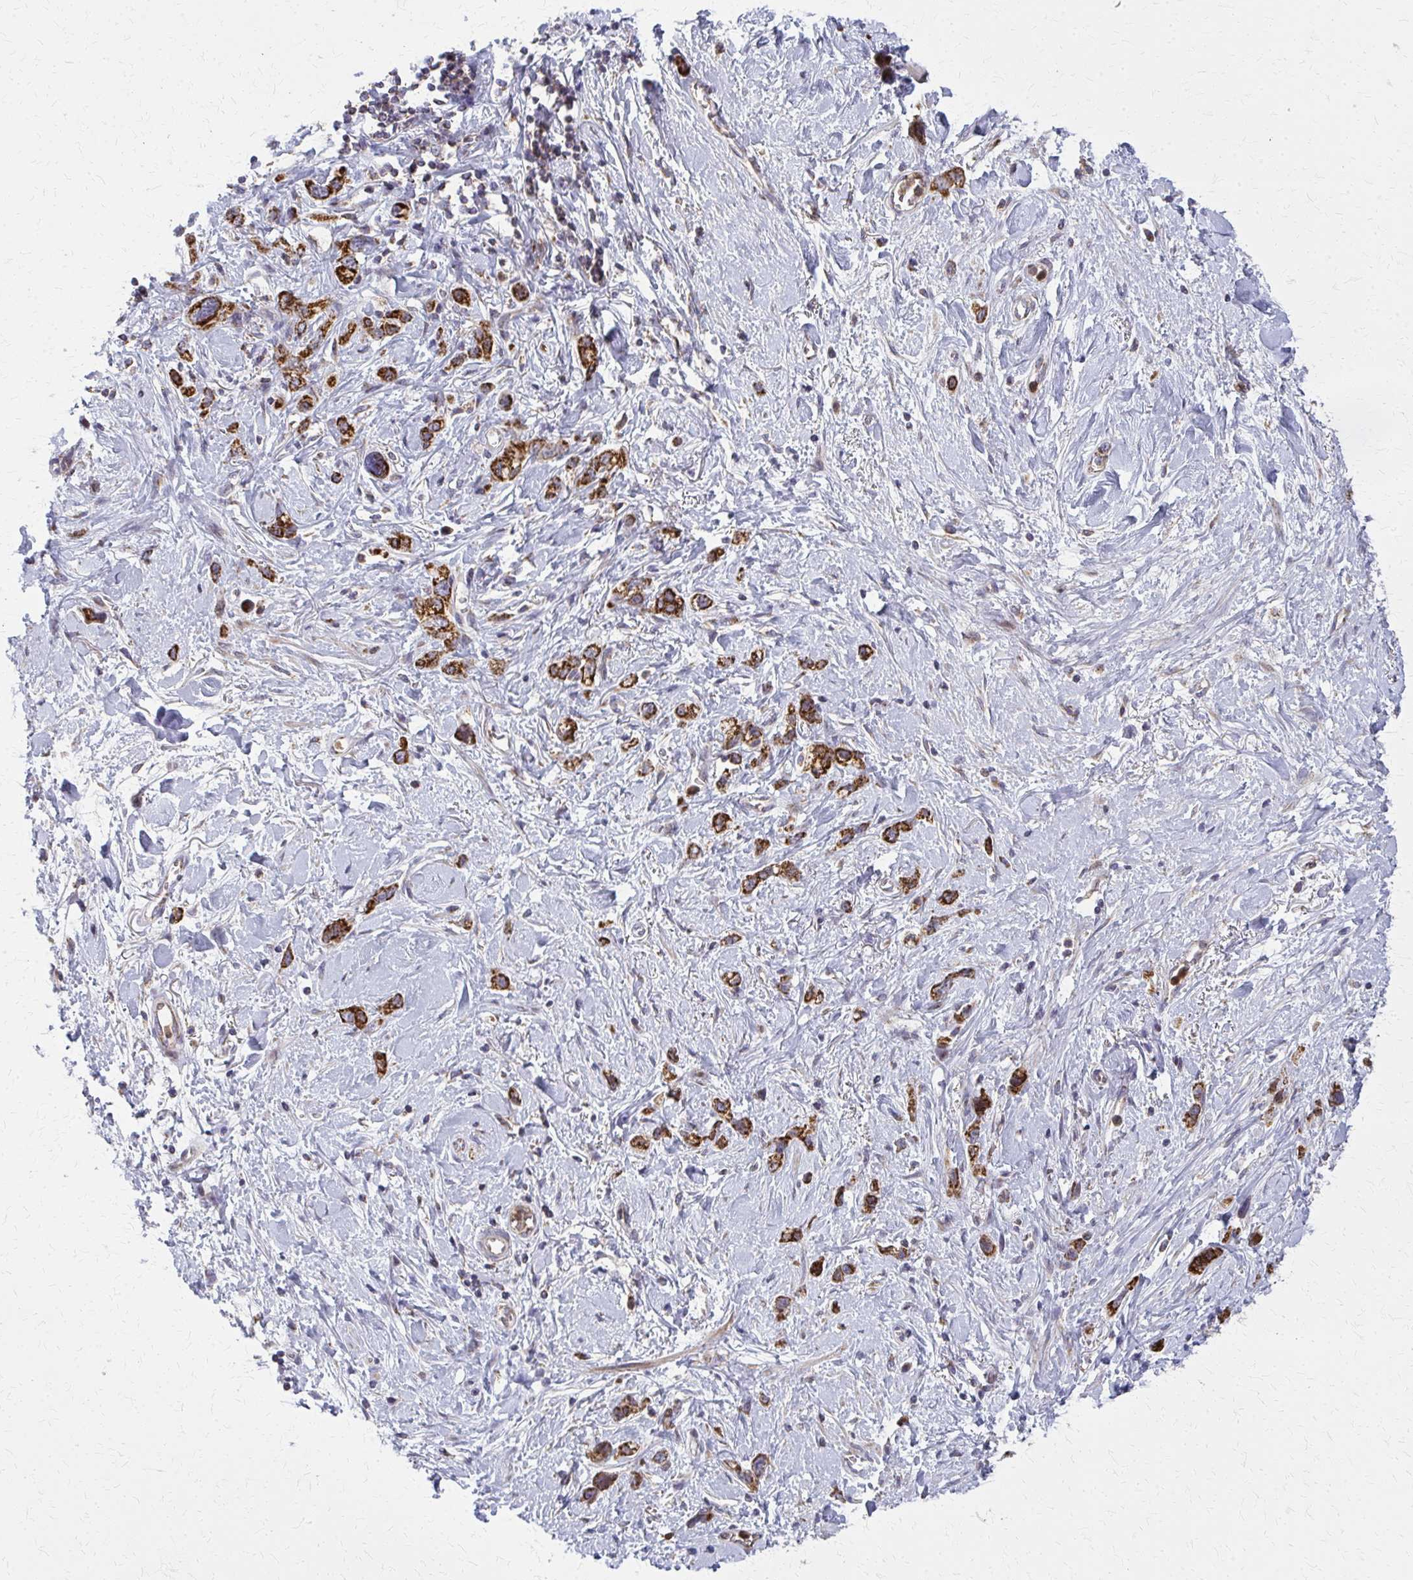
{"staining": {"intensity": "strong", "quantity": ">75%", "location": "cytoplasmic/membranous"}, "tissue": "stomach cancer", "cell_type": "Tumor cells", "image_type": "cancer", "snomed": [{"axis": "morphology", "description": "Adenocarcinoma, NOS"}, {"axis": "topography", "description": "Stomach"}], "caption": "Brown immunohistochemical staining in human stomach cancer (adenocarcinoma) shows strong cytoplasmic/membranous positivity in approximately >75% of tumor cells.", "gene": "MCCC1", "patient": {"sex": "female", "age": 65}}